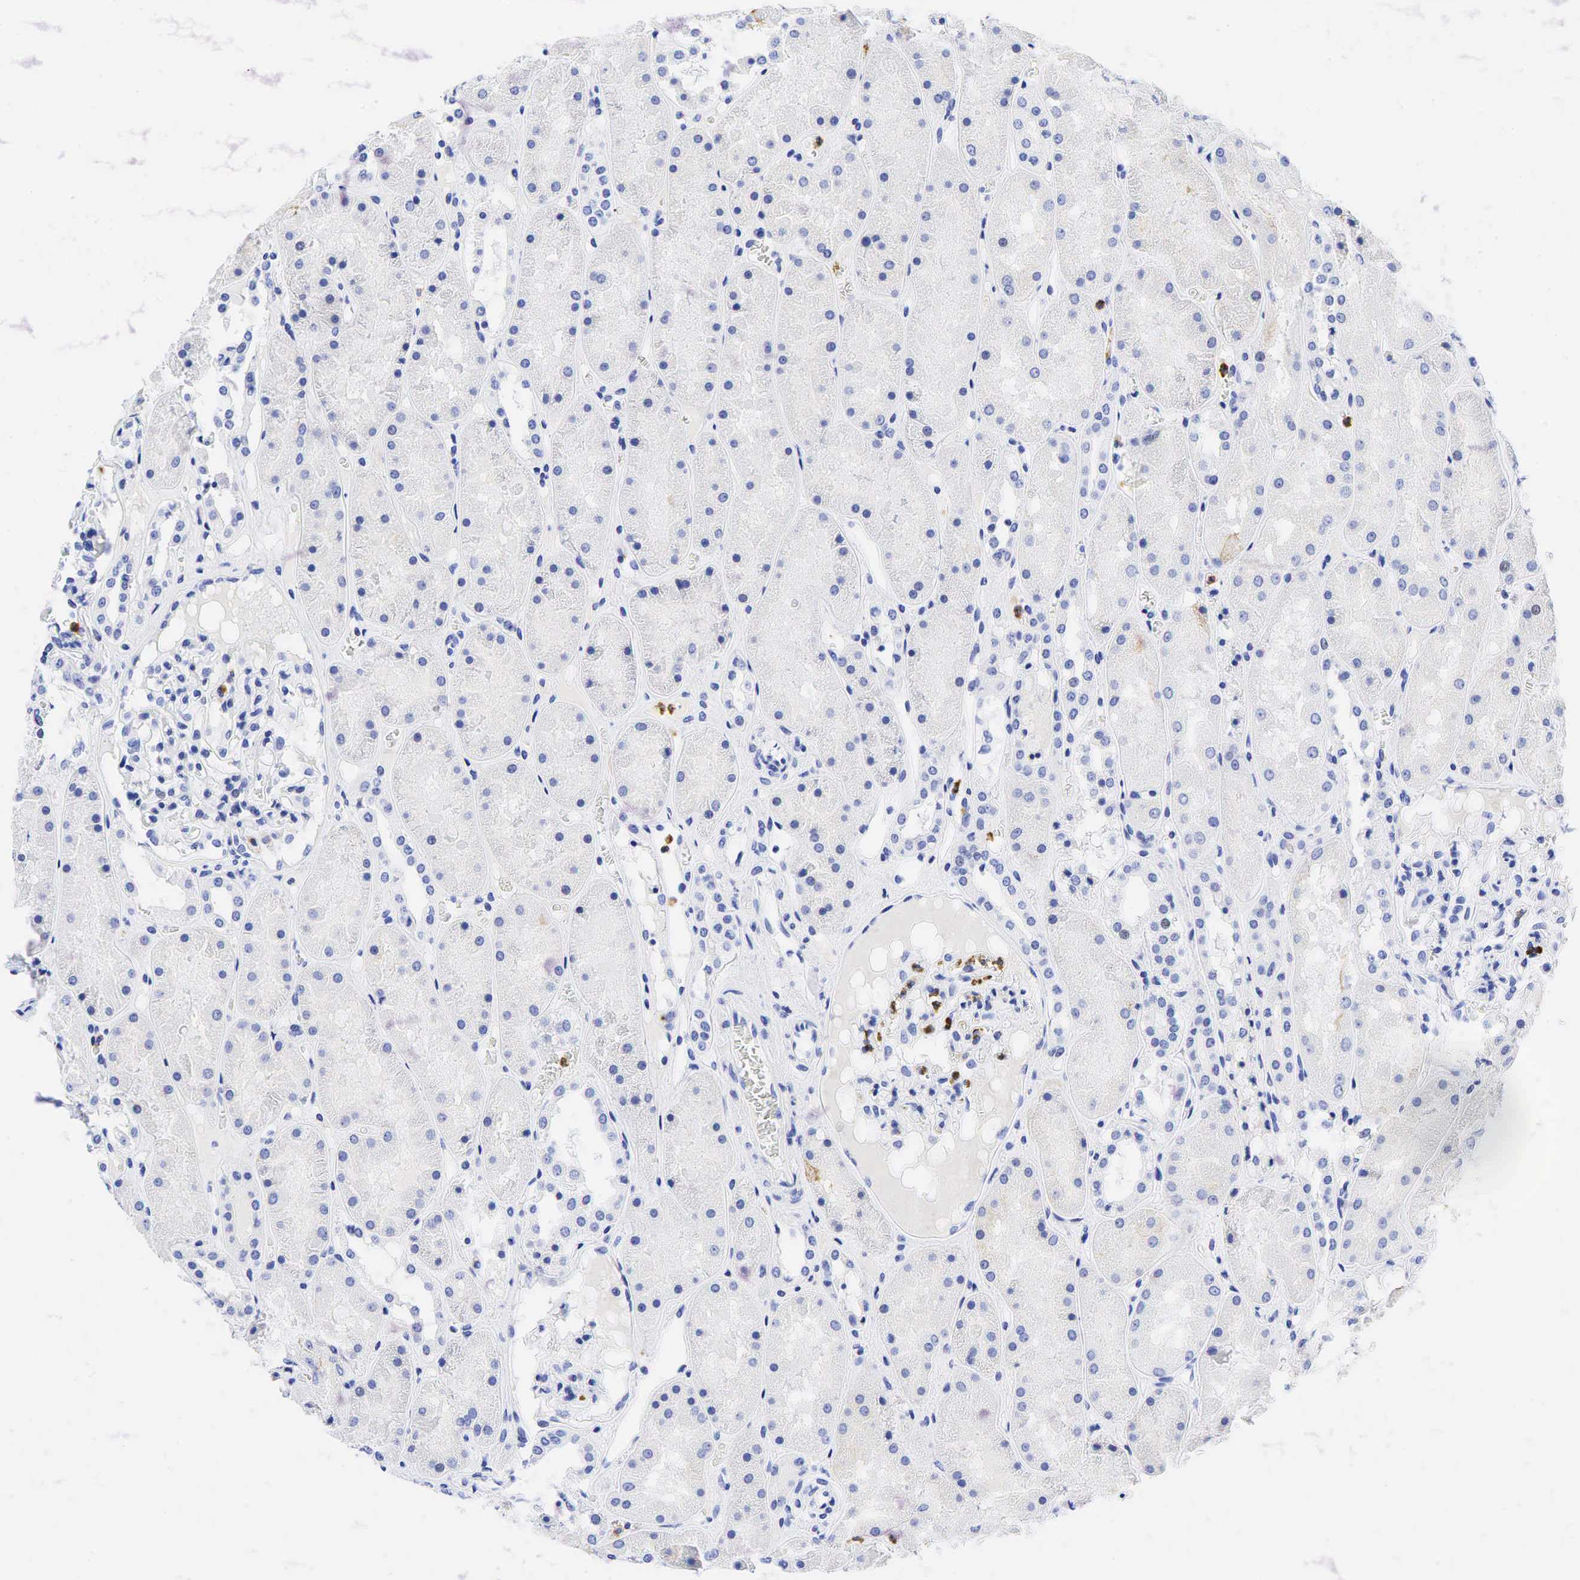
{"staining": {"intensity": "negative", "quantity": "none", "location": "none"}, "tissue": "kidney", "cell_type": "Cells in glomeruli", "image_type": "normal", "snomed": [{"axis": "morphology", "description": "Normal tissue, NOS"}, {"axis": "topography", "description": "Kidney"}], "caption": "Immunohistochemical staining of unremarkable human kidney reveals no significant positivity in cells in glomeruli. (DAB immunohistochemistry (IHC) visualized using brightfield microscopy, high magnification).", "gene": "FUT4", "patient": {"sex": "male", "age": 36}}